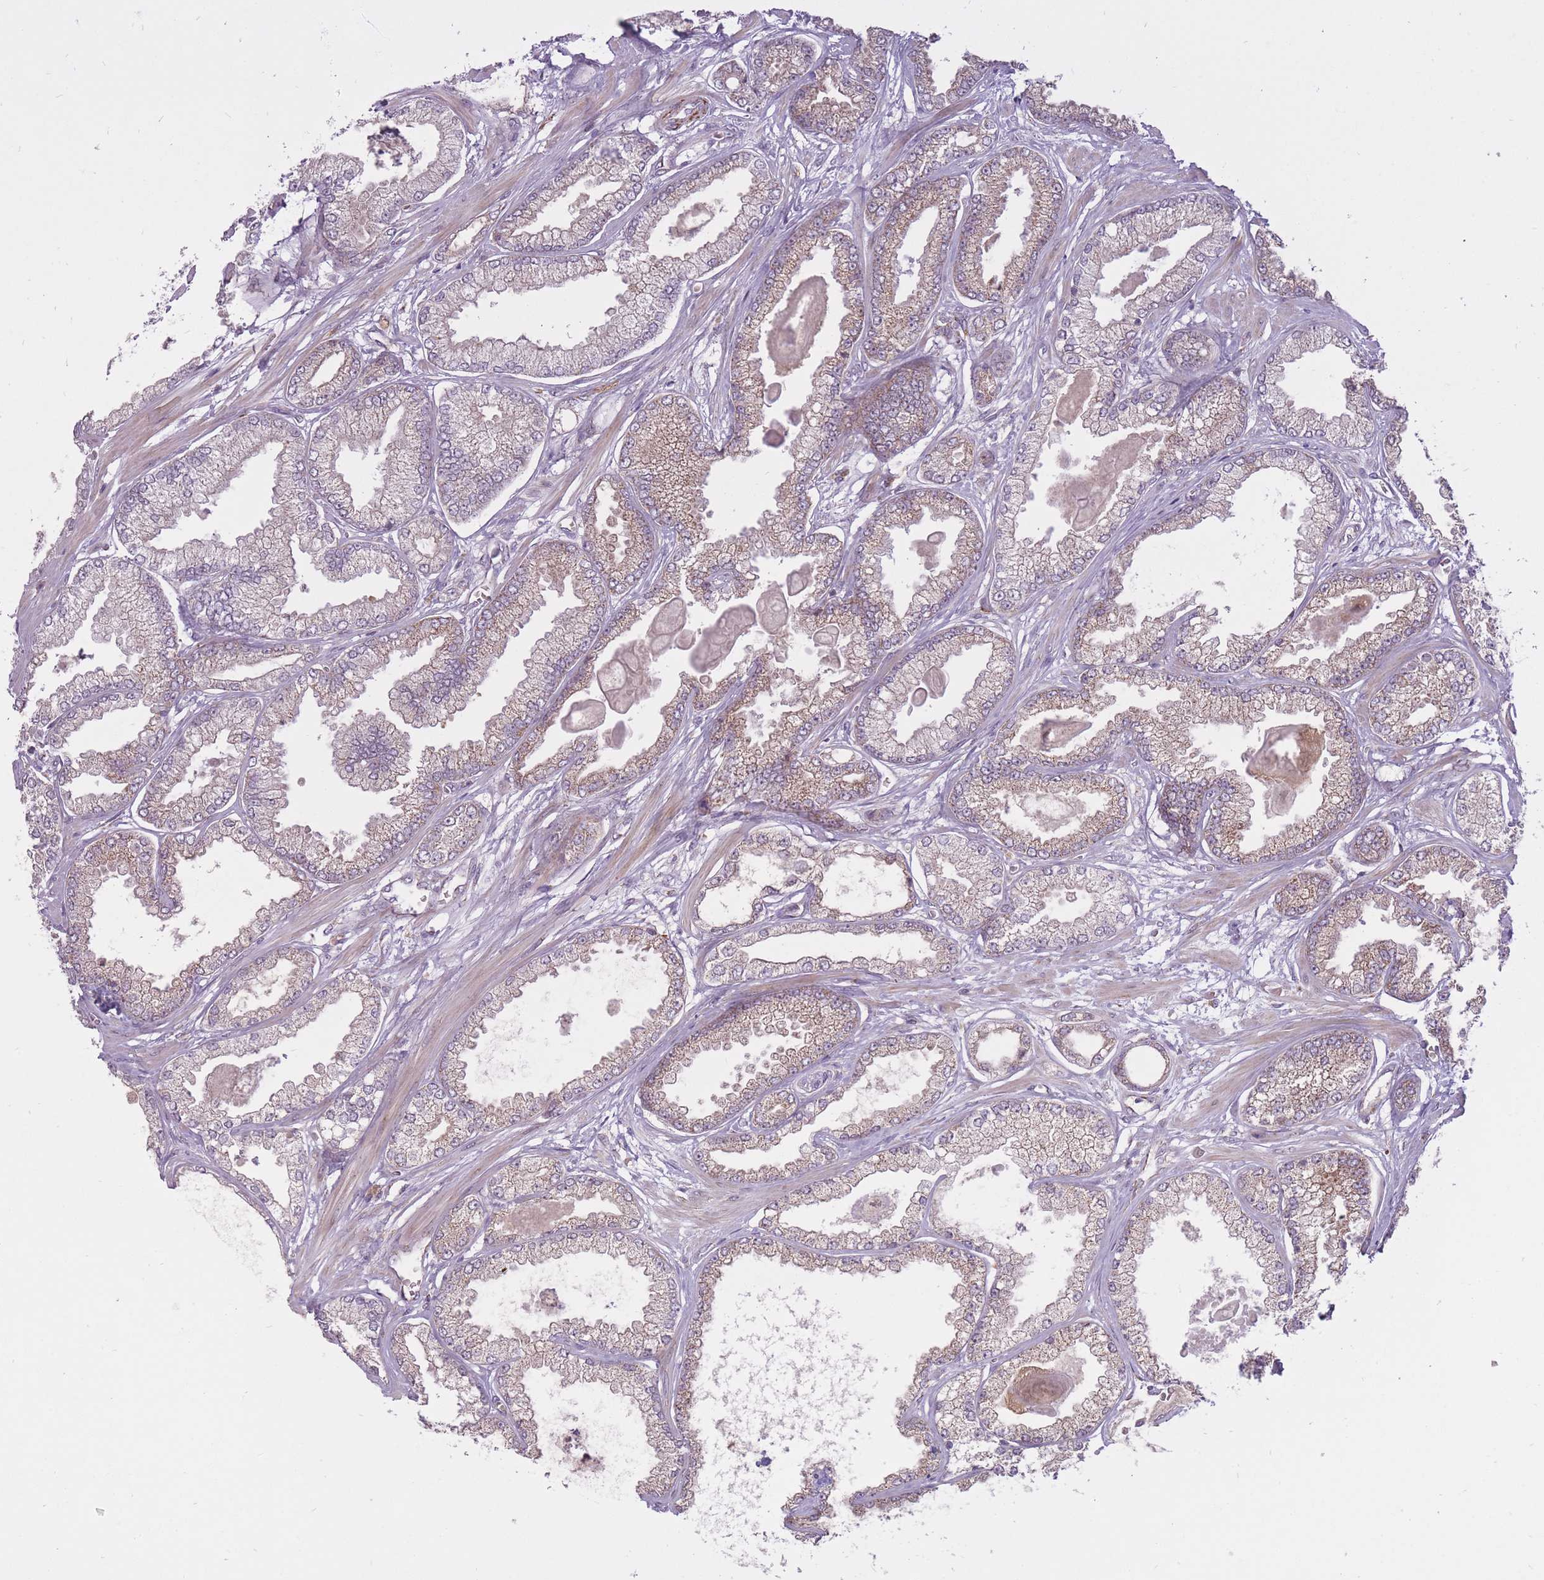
{"staining": {"intensity": "weak", "quantity": "<25%", "location": "cytoplasmic/membranous"}, "tissue": "prostate cancer", "cell_type": "Tumor cells", "image_type": "cancer", "snomed": [{"axis": "morphology", "description": "Adenocarcinoma, Low grade"}, {"axis": "topography", "description": "Prostate"}], "caption": "Prostate cancer stained for a protein using IHC demonstrates no staining tumor cells.", "gene": "LIN7C", "patient": {"sex": "male", "age": 64}}